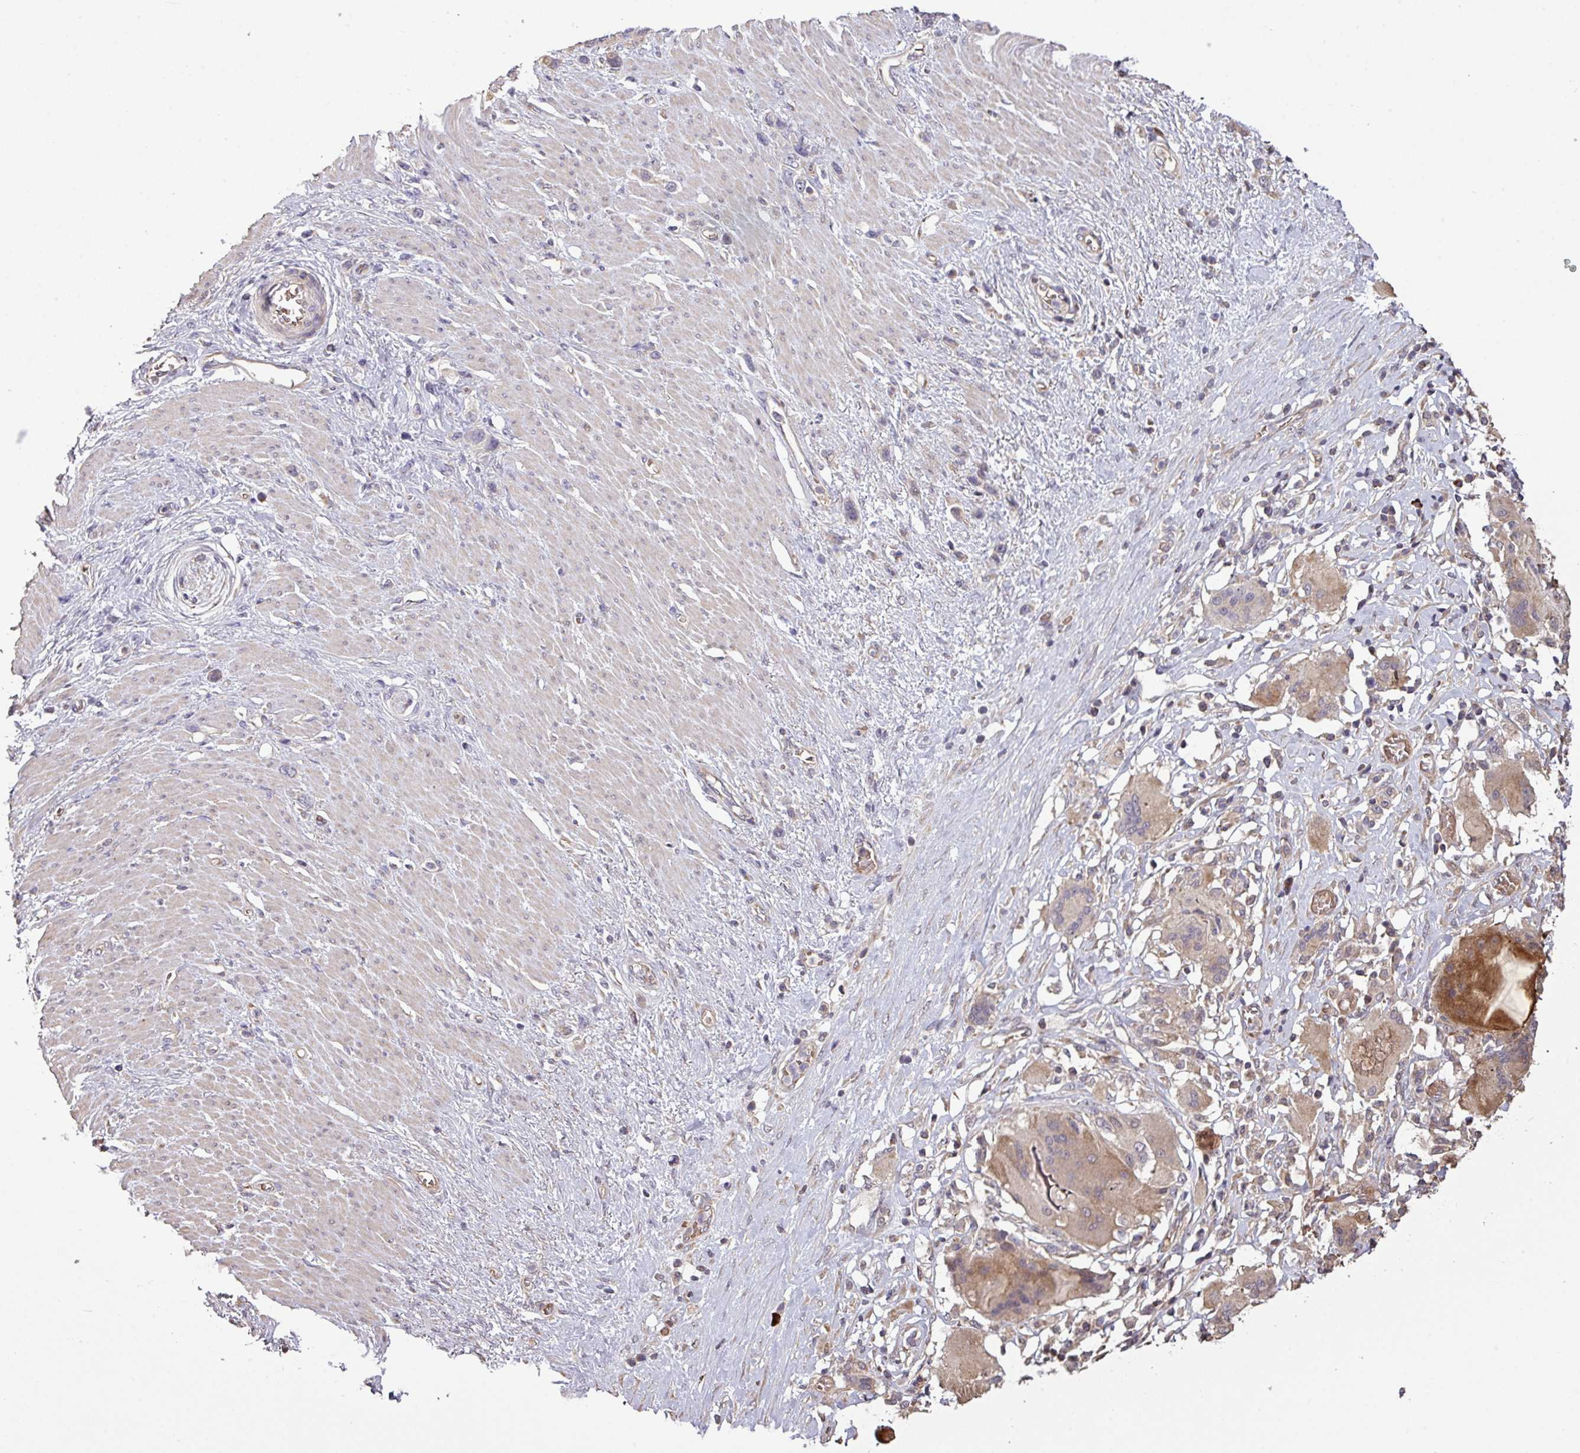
{"staining": {"intensity": "weak", "quantity": "25%-75%", "location": "cytoplasmic/membranous"}, "tissue": "stomach cancer", "cell_type": "Tumor cells", "image_type": "cancer", "snomed": [{"axis": "morphology", "description": "Adenocarcinoma, NOS"}, {"axis": "morphology", "description": "Adenocarcinoma, High grade"}, {"axis": "topography", "description": "Stomach, upper"}, {"axis": "topography", "description": "Stomach, lower"}], "caption": "Adenocarcinoma (stomach) tissue shows weak cytoplasmic/membranous staining in about 25%-75% of tumor cells, visualized by immunohistochemistry. The protein is stained brown, and the nuclei are stained in blue (DAB (3,3'-diaminobenzidine) IHC with brightfield microscopy, high magnification).", "gene": "NHSL2", "patient": {"sex": "female", "age": 65}}